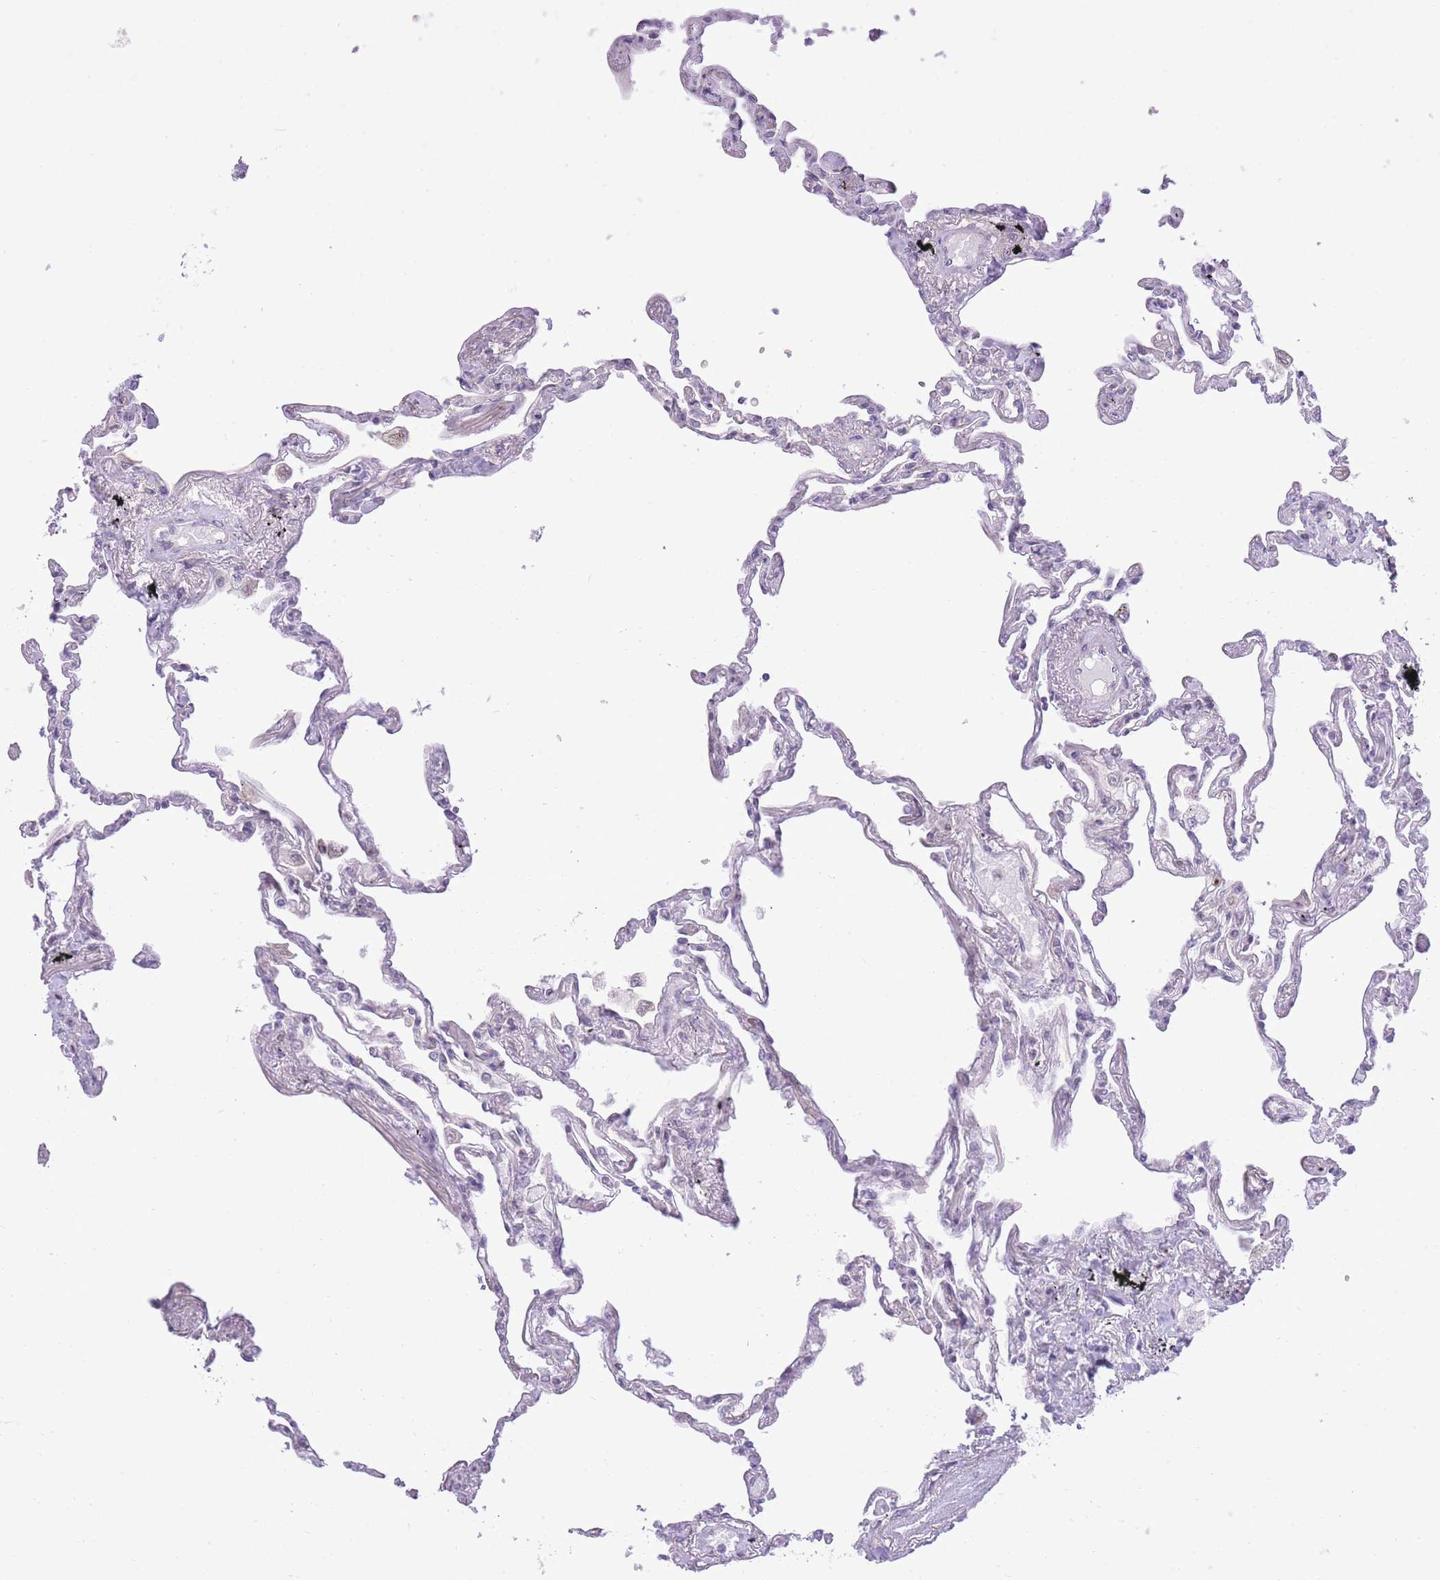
{"staining": {"intensity": "negative", "quantity": "none", "location": "none"}, "tissue": "lung", "cell_type": "Alveolar cells", "image_type": "normal", "snomed": [{"axis": "morphology", "description": "Normal tissue, NOS"}, {"axis": "topography", "description": "Lung"}], "caption": "Alveolar cells show no significant protein staining in normal lung. Brightfield microscopy of IHC stained with DAB (brown) and hematoxylin (blue), captured at high magnification.", "gene": "ELL", "patient": {"sex": "female", "age": 67}}